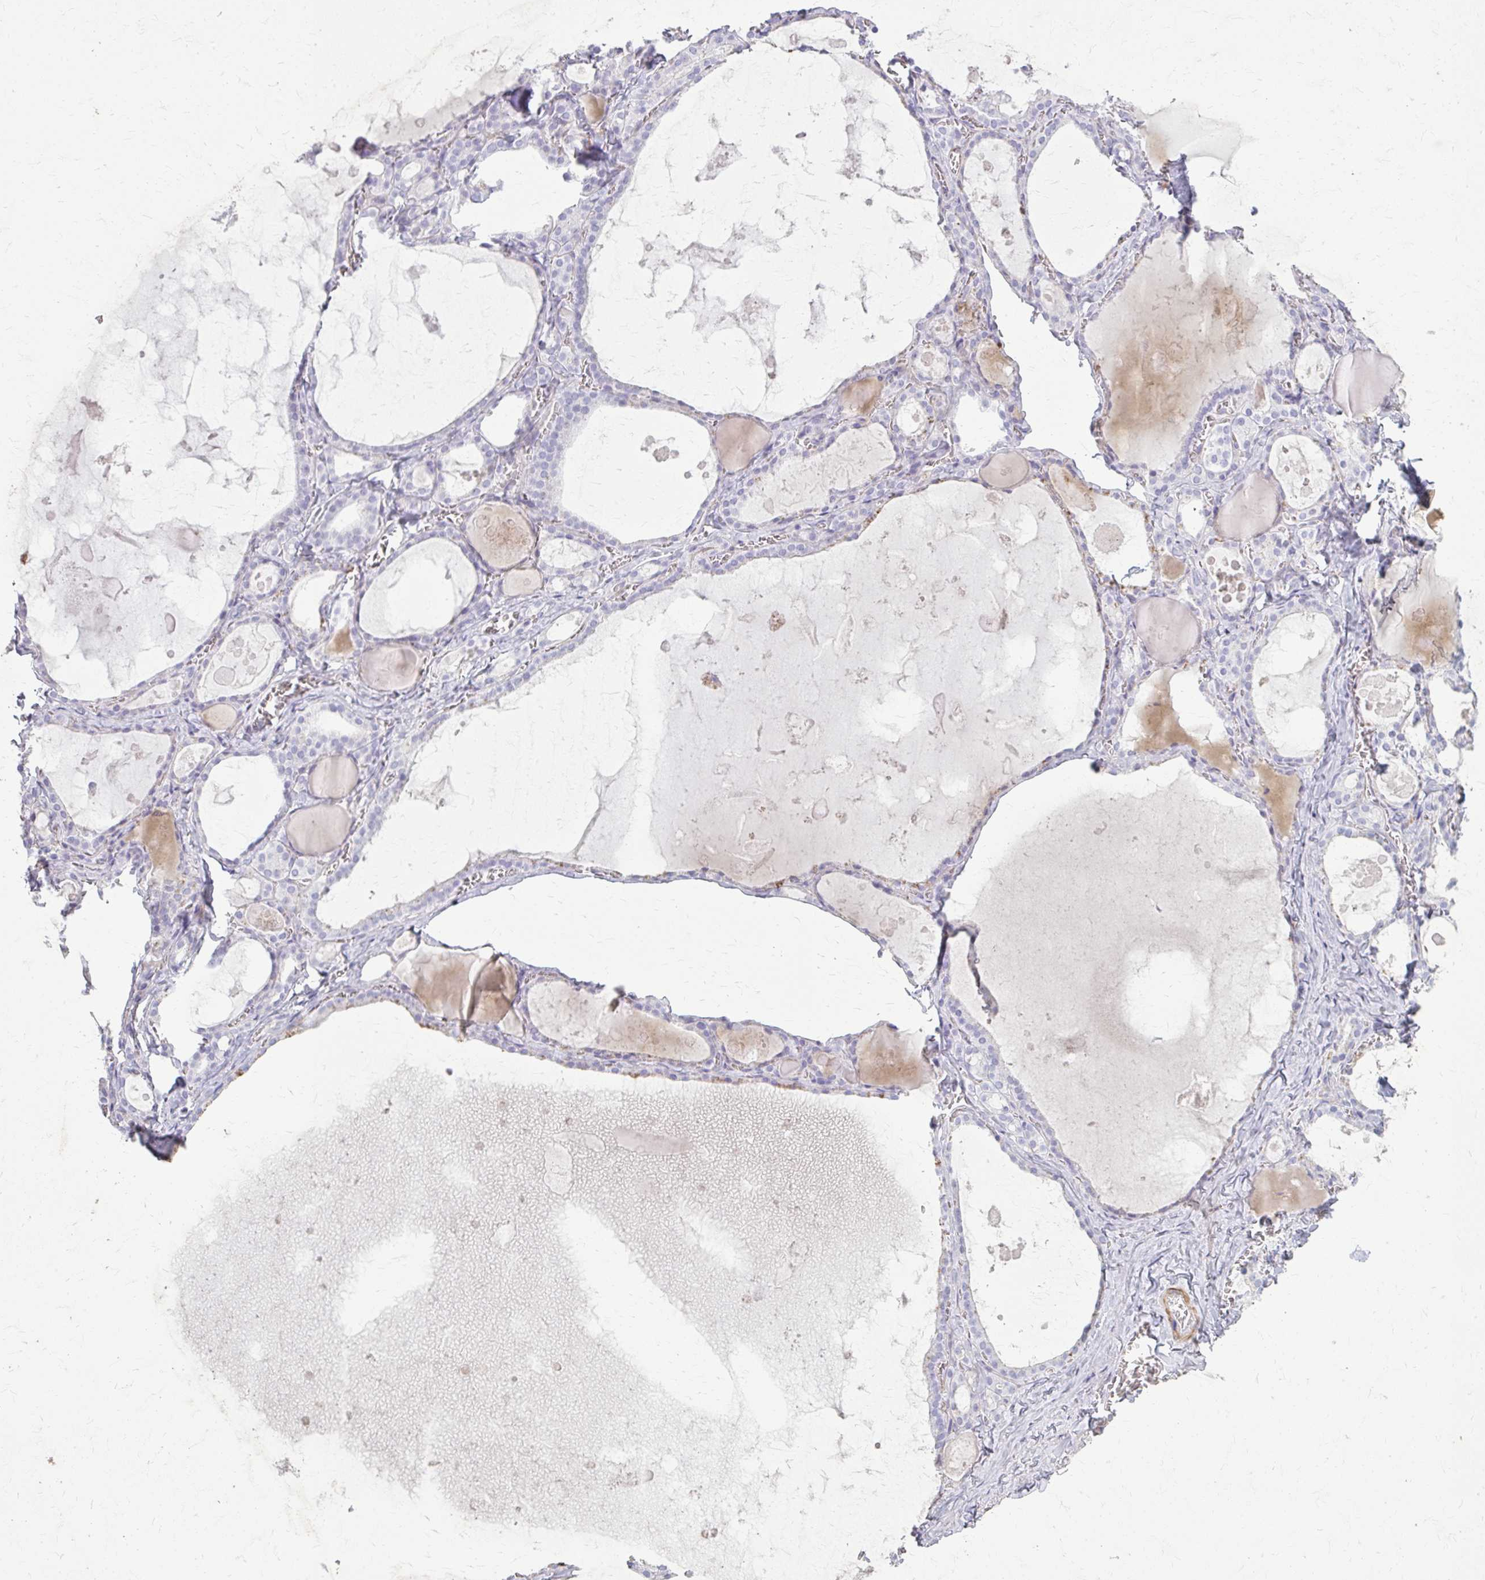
{"staining": {"intensity": "negative", "quantity": "none", "location": "none"}, "tissue": "thyroid gland", "cell_type": "Glandular cells", "image_type": "normal", "snomed": [{"axis": "morphology", "description": "Normal tissue, NOS"}, {"axis": "topography", "description": "Thyroid gland"}], "caption": "Thyroid gland was stained to show a protein in brown. There is no significant positivity in glandular cells.", "gene": "TENM4", "patient": {"sex": "male", "age": 56}}